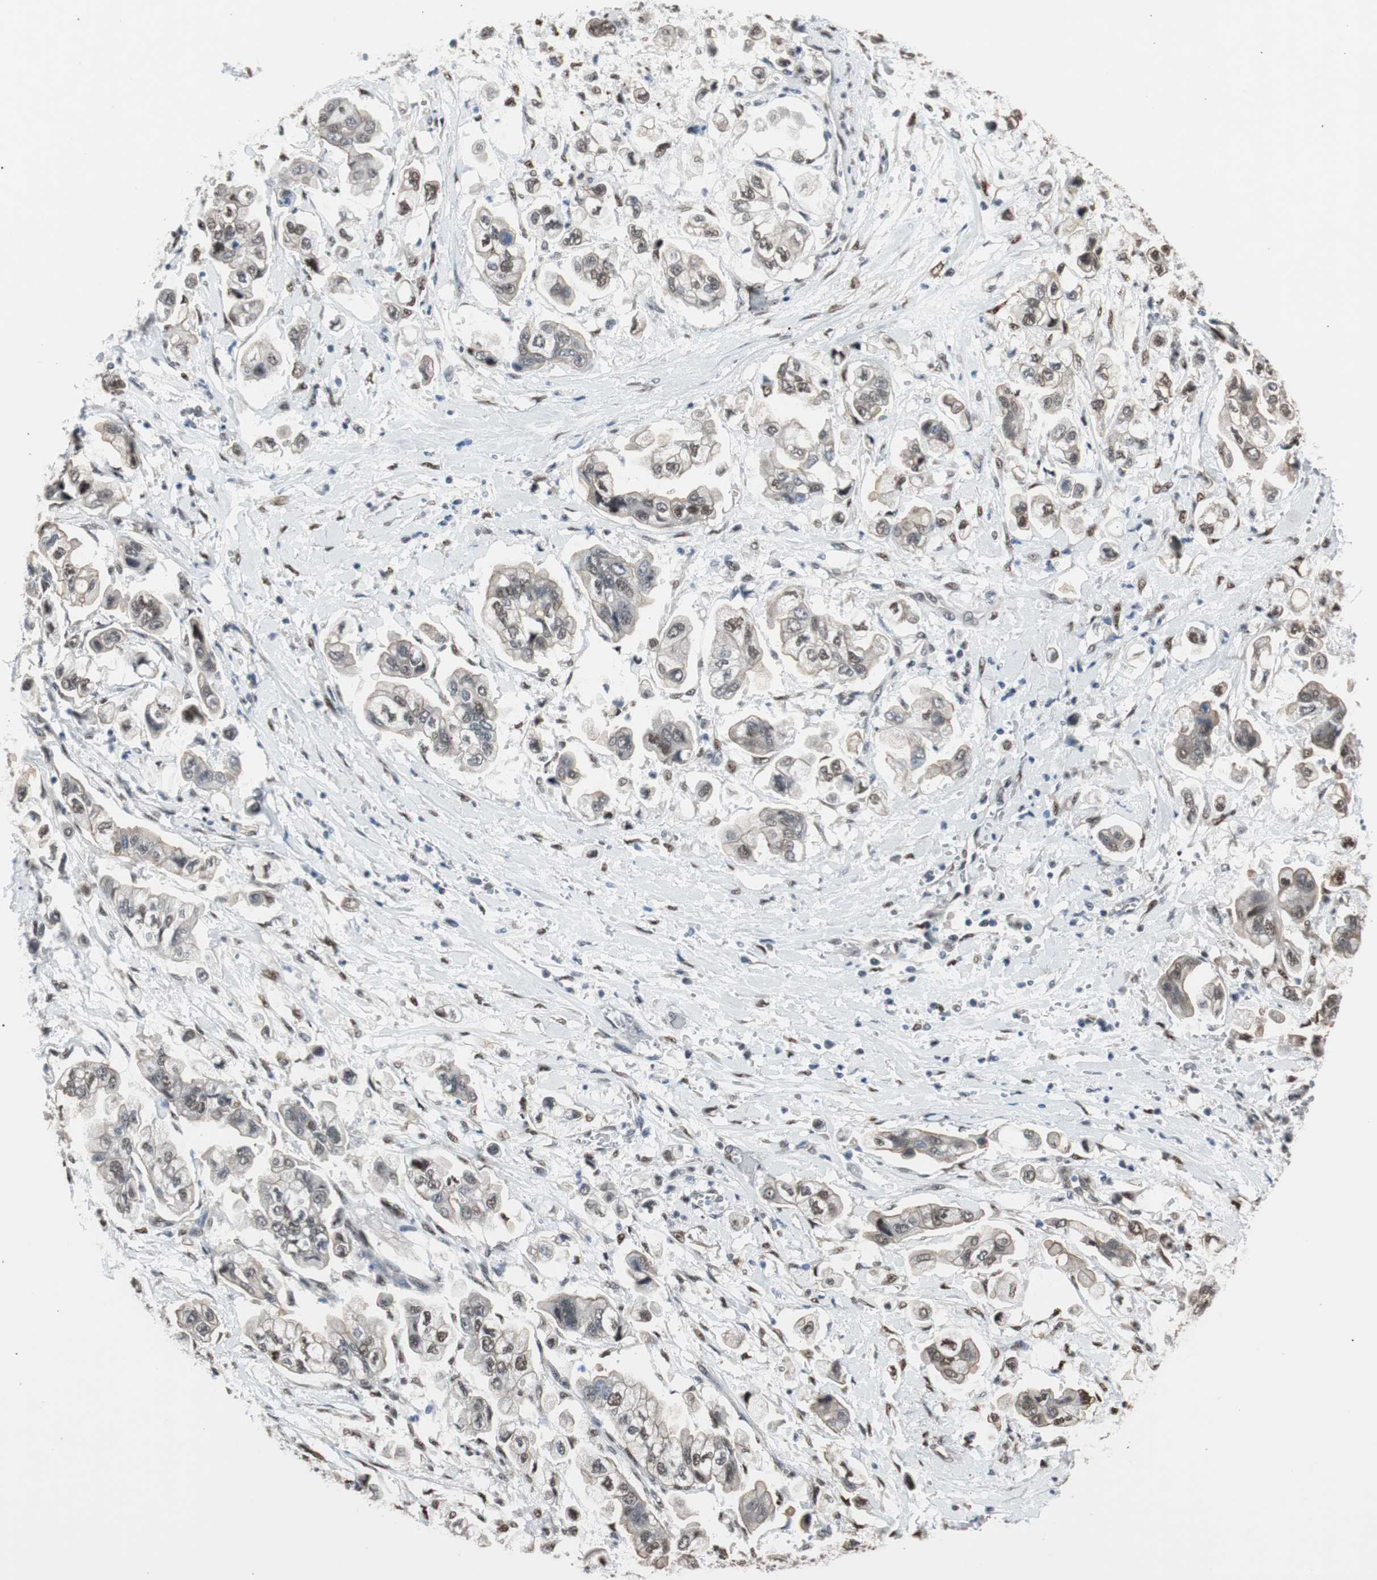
{"staining": {"intensity": "weak", "quantity": "25%-75%", "location": "cytoplasmic/membranous"}, "tissue": "stomach cancer", "cell_type": "Tumor cells", "image_type": "cancer", "snomed": [{"axis": "morphology", "description": "Adenocarcinoma, NOS"}, {"axis": "topography", "description": "Stomach"}], "caption": "Approximately 25%-75% of tumor cells in adenocarcinoma (stomach) display weak cytoplasmic/membranous protein staining as visualized by brown immunohistochemical staining.", "gene": "PML", "patient": {"sex": "male", "age": 62}}